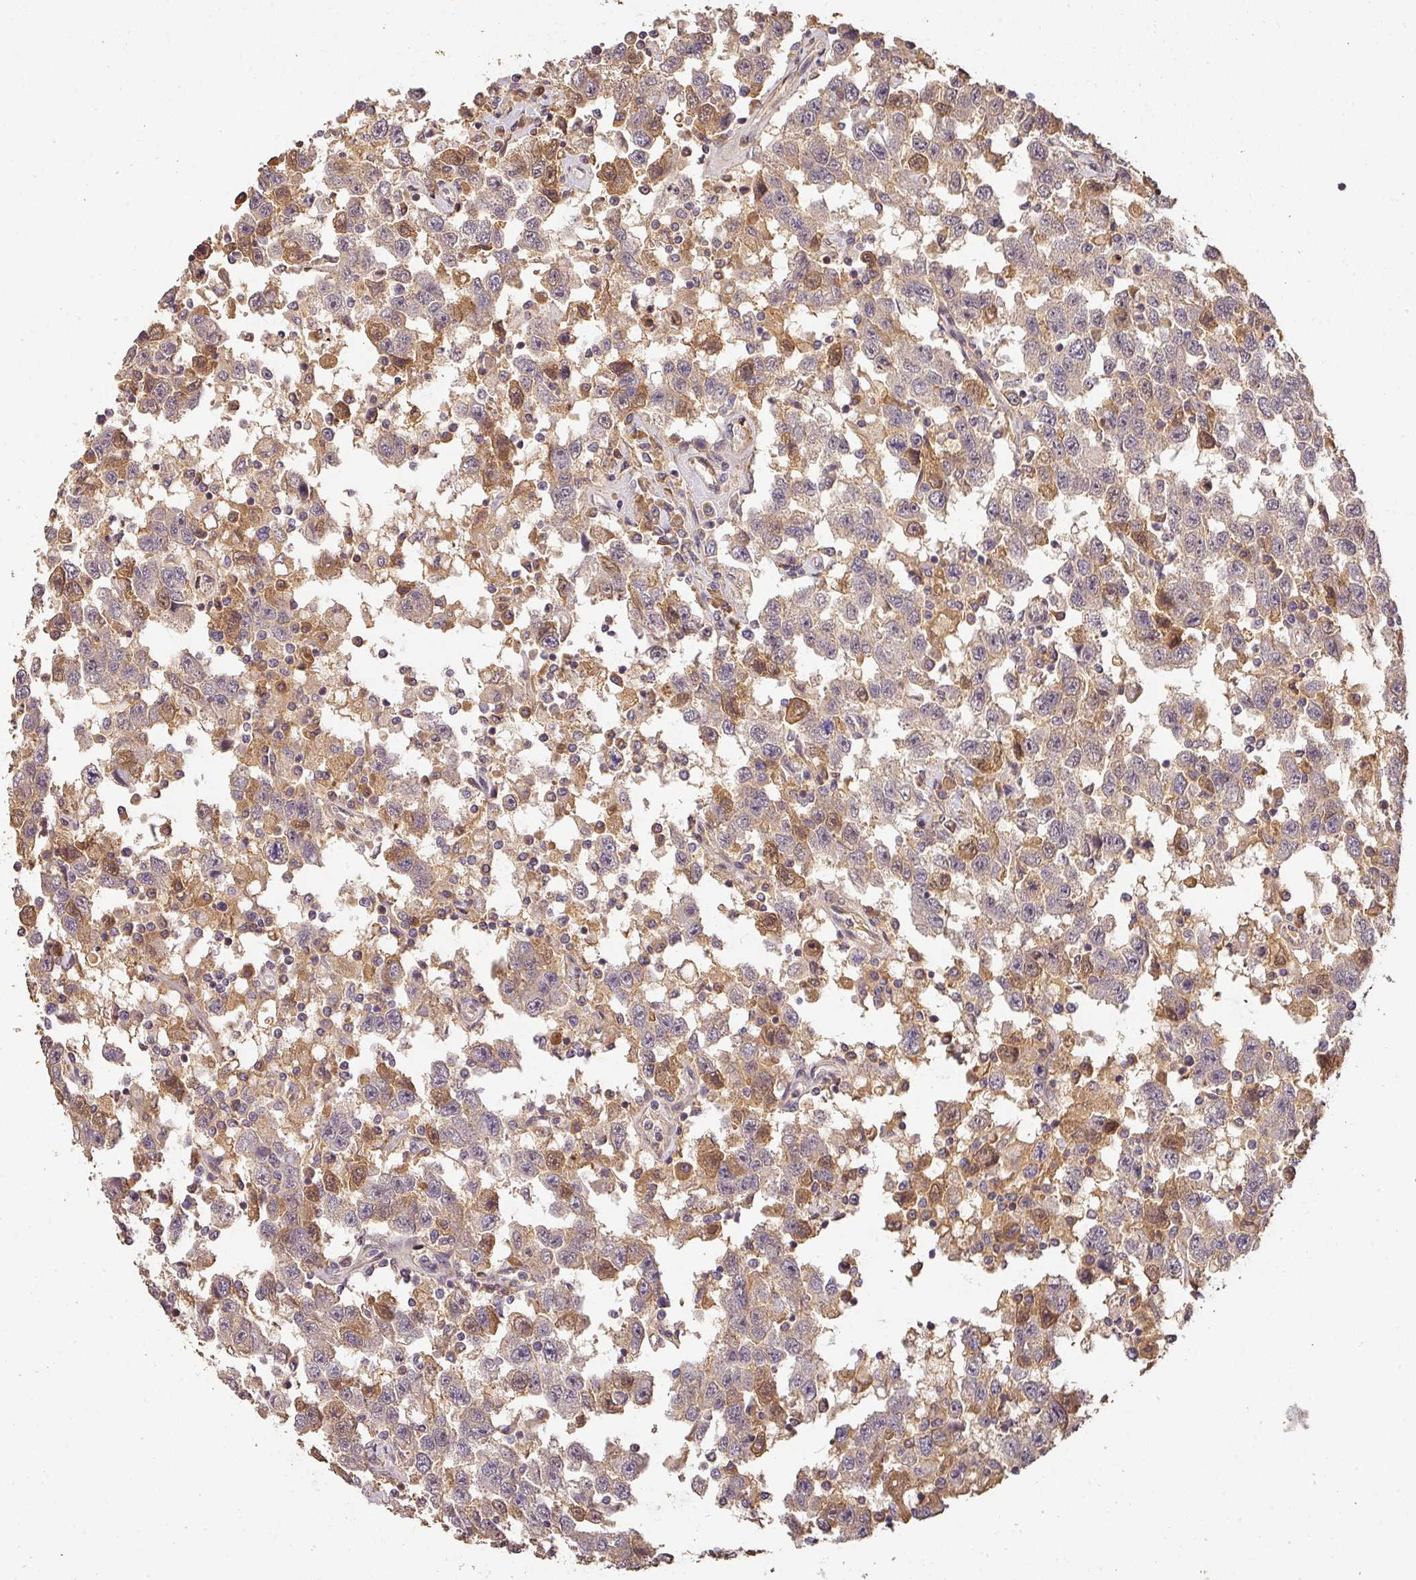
{"staining": {"intensity": "negative", "quantity": "none", "location": "none"}, "tissue": "testis cancer", "cell_type": "Tumor cells", "image_type": "cancer", "snomed": [{"axis": "morphology", "description": "Seminoma, NOS"}, {"axis": "topography", "description": "Testis"}], "caption": "Tumor cells are negative for protein expression in human testis seminoma.", "gene": "BPIFB3", "patient": {"sex": "male", "age": 41}}